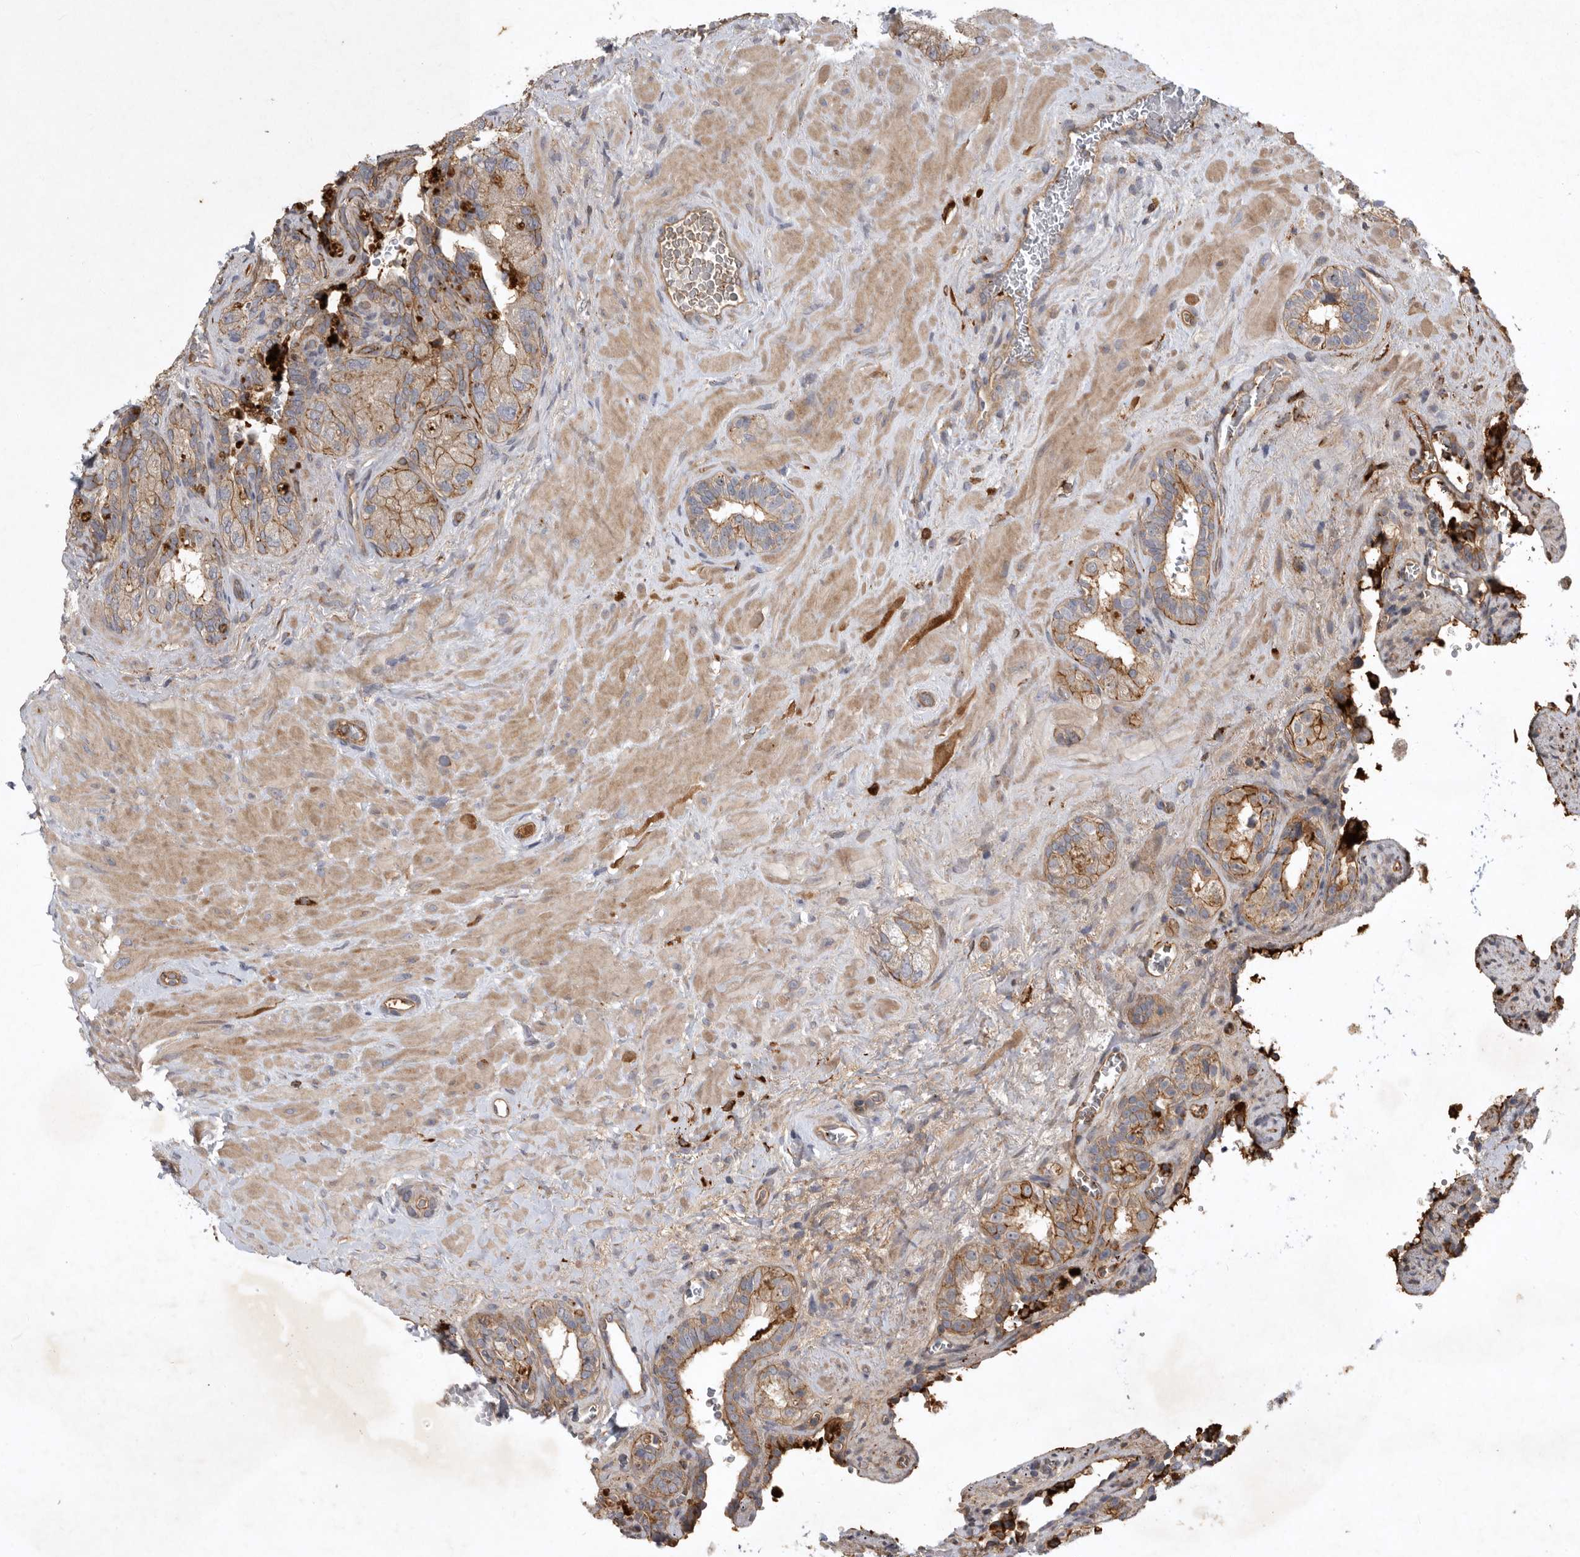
{"staining": {"intensity": "weak", "quantity": ">75%", "location": "cytoplasmic/membranous"}, "tissue": "seminal vesicle", "cell_type": "Glandular cells", "image_type": "normal", "snomed": [{"axis": "morphology", "description": "Normal tissue, NOS"}, {"axis": "topography", "description": "Prostate"}, {"axis": "topography", "description": "Seminal veicle"}], "caption": "This is an image of immunohistochemistry staining of unremarkable seminal vesicle, which shows weak expression in the cytoplasmic/membranous of glandular cells.", "gene": "MLPH", "patient": {"sex": "male", "age": 67}}